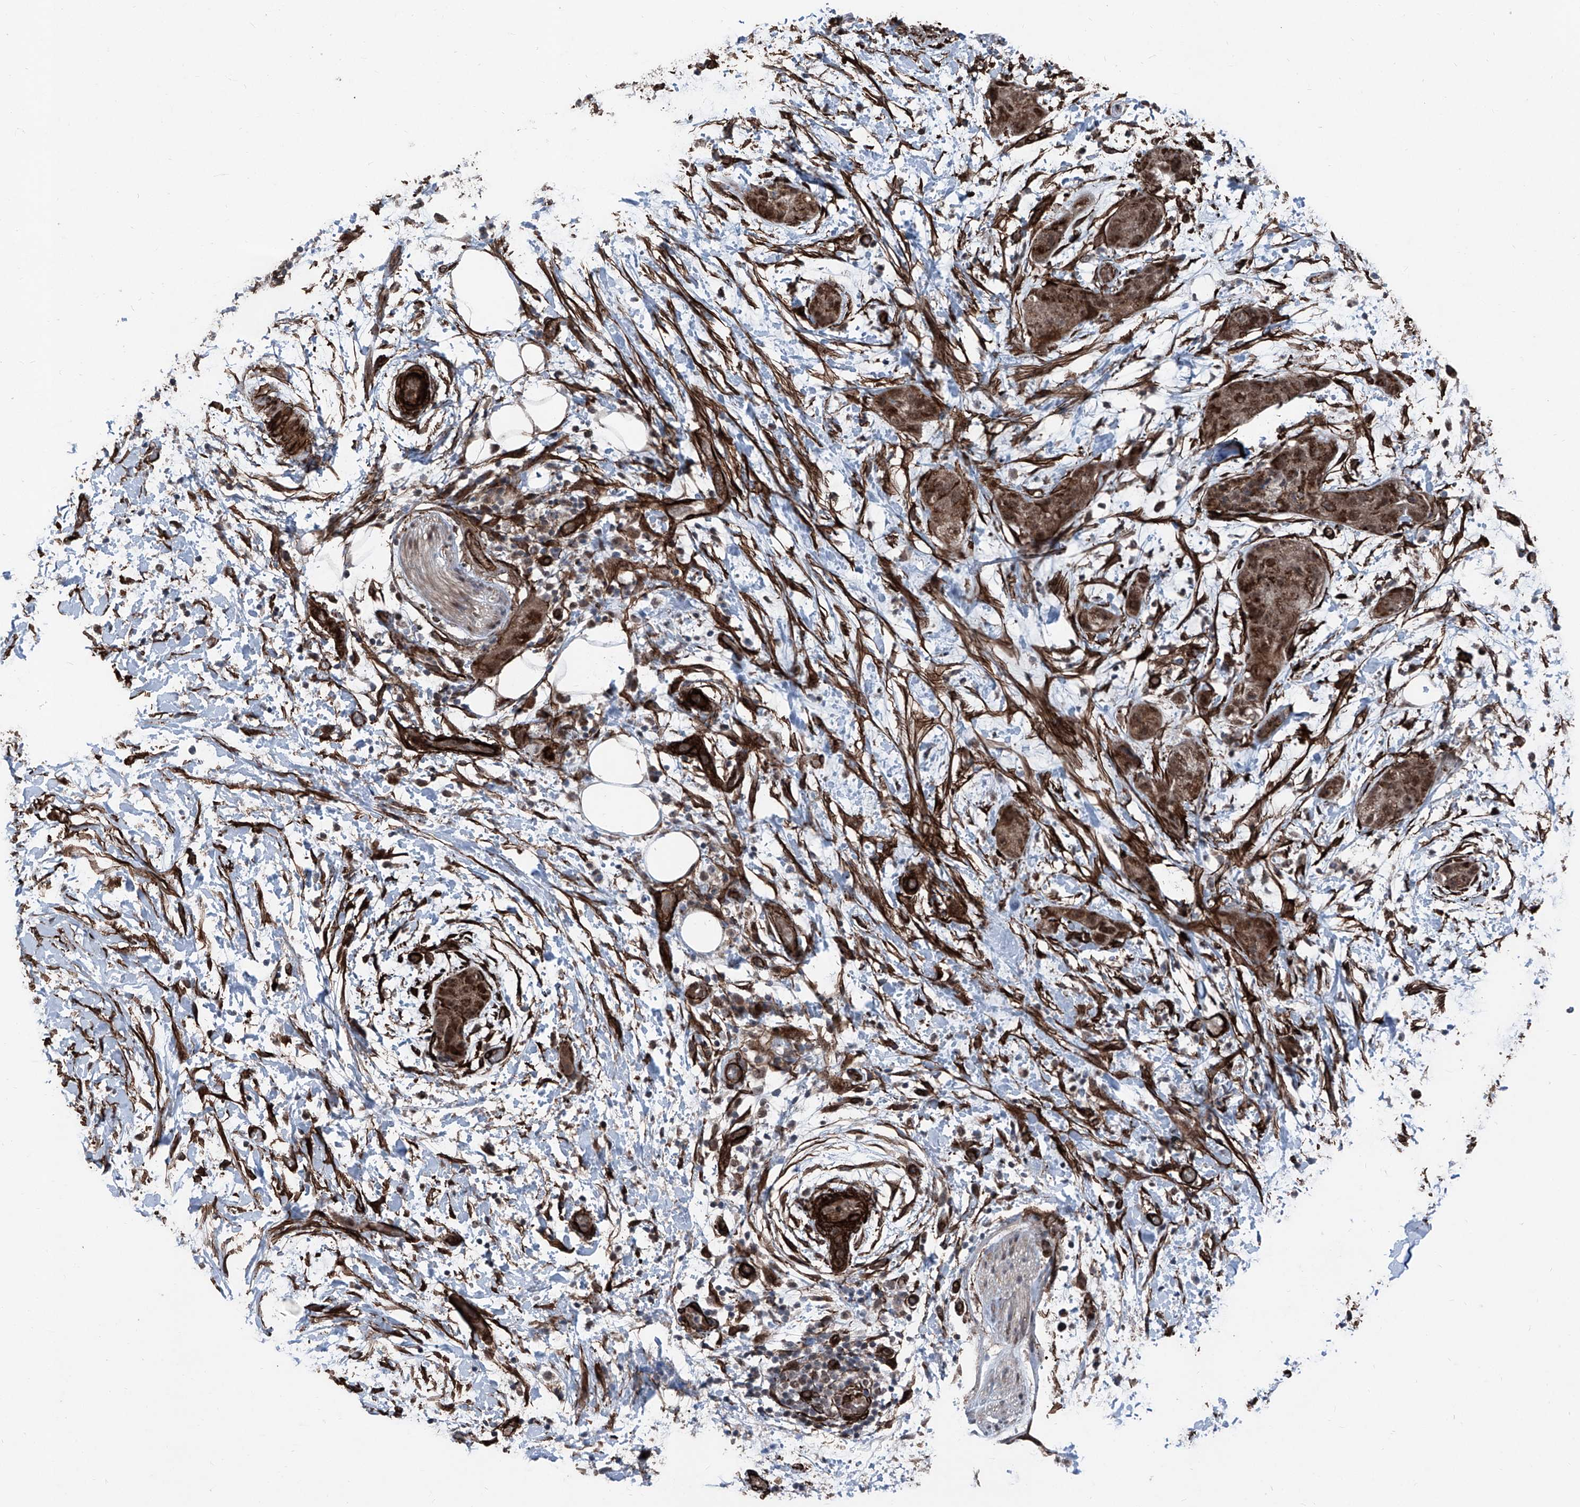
{"staining": {"intensity": "moderate", "quantity": "25%-75%", "location": "cytoplasmic/membranous,nuclear"}, "tissue": "pancreatic cancer", "cell_type": "Tumor cells", "image_type": "cancer", "snomed": [{"axis": "morphology", "description": "Adenocarcinoma, NOS"}, {"axis": "topography", "description": "Pancreas"}], "caption": "An immunohistochemistry (IHC) photomicrograph of tumor tissue is shown. Protein staining in brown shows moderate cytoplasmic/membranous and nuclear positivity in adenocarcinoma (pancreatic) within tumor cells. (DAB IHC with brightfield microscopy, high magnification).", "gene": "COA7", "patient": {"sex": "female", "age": 78}}